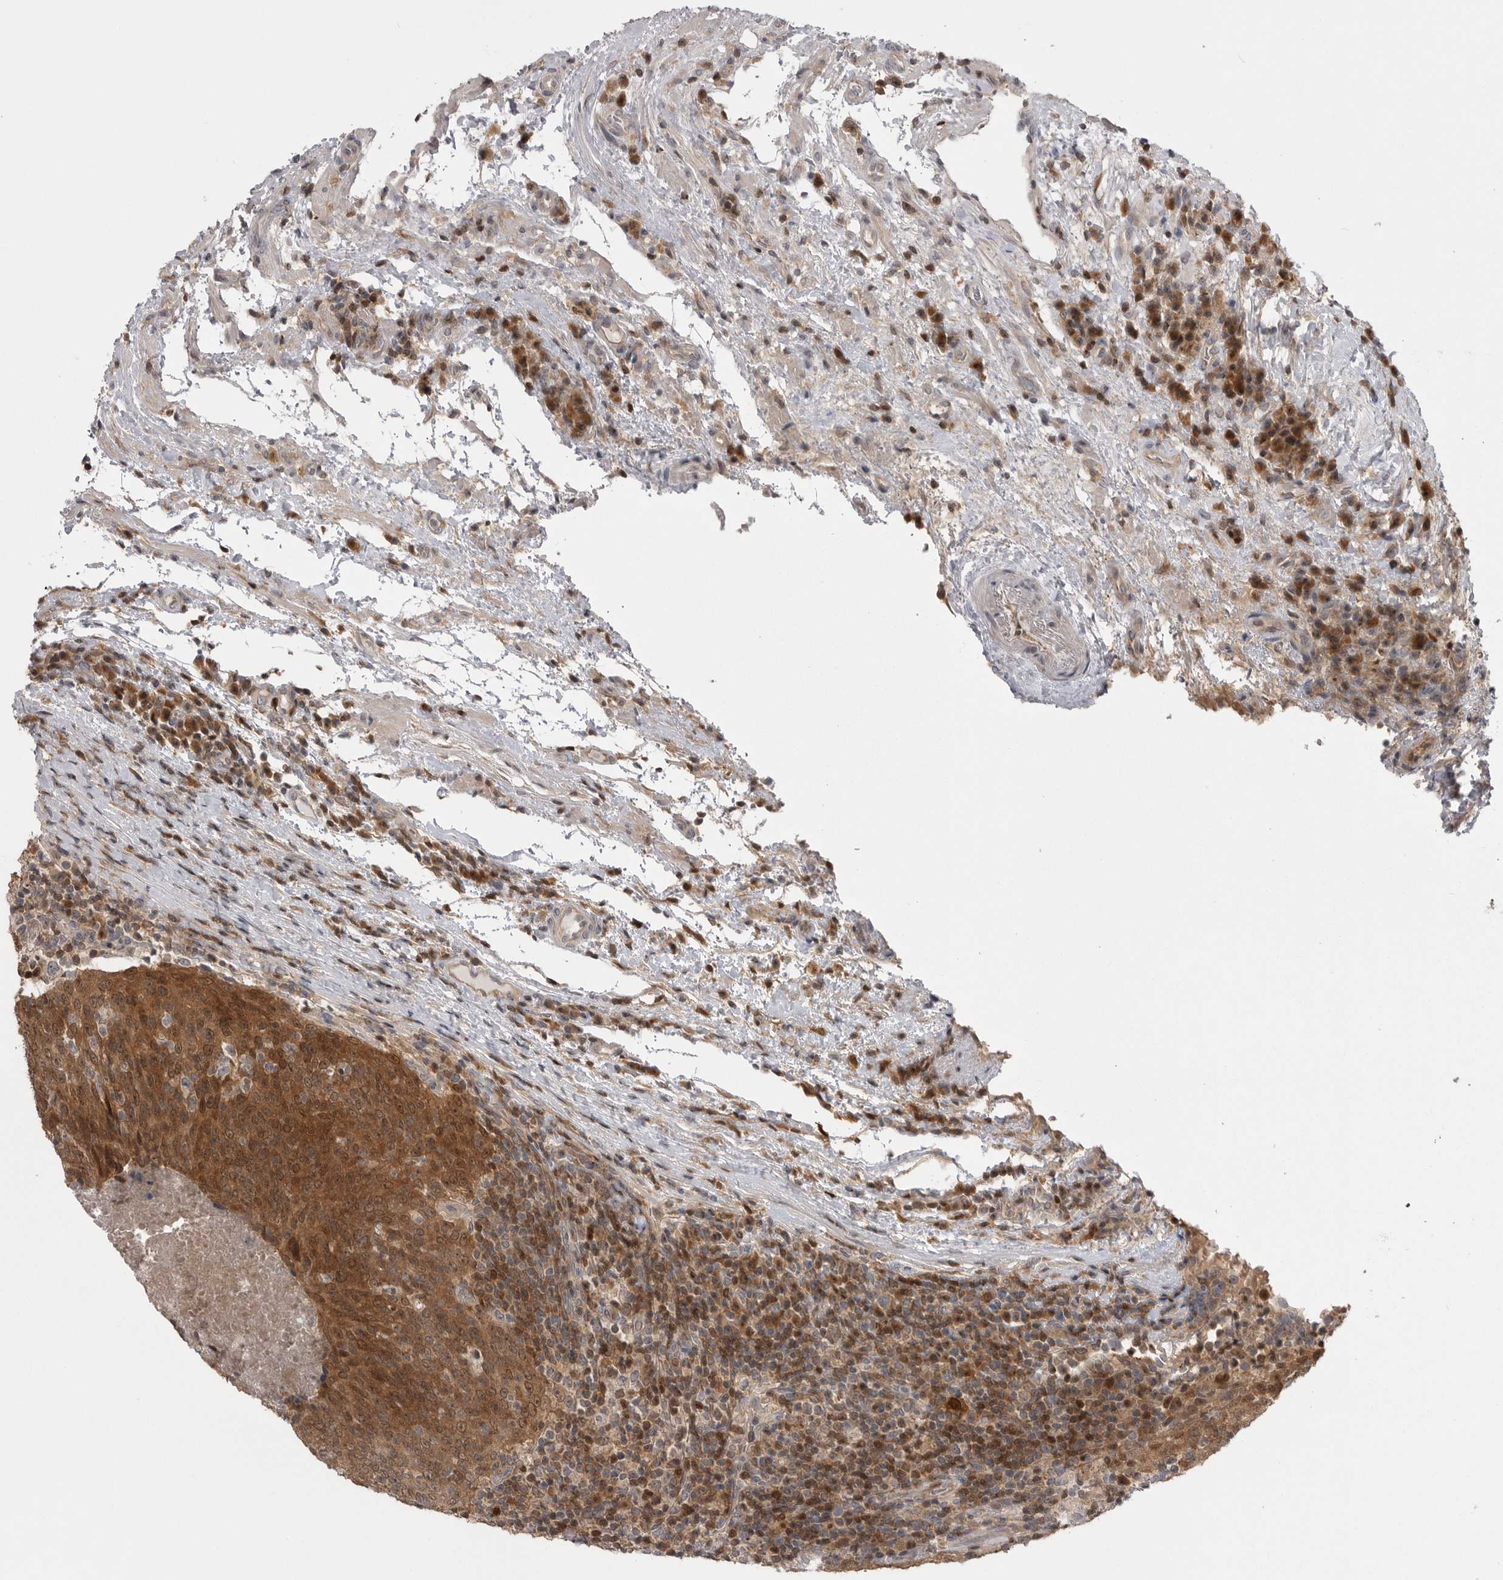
{"staining": {"intensity": "moderate", "quantity": ">75%", "location": "cytoplasmic/membranous,nuclear"}, "tissue": "head and neck cancer", "cell_type": "Tumor cells", "image_type": "cancer", "snomed": [{"axis": "morphology", "description": "Squamous cell carcinoma, NOS"}, {"axis": "morphology", "description": "Squamous cell carcinoma, metastatic, NOS"}, {"axis": "topography", "description": "Lymph node"}, {"axis": "topography", "description": "Head-Neck"}], "caption": "A micrograph of human head and neck cancer (metastatic squamous cell carcinoma) stained for a protein demonstrates moderate cytoplasmic/membranous and nuclear brown staining in tumor cells.", "gene": "MAPK13", "patient": {"sex": "male", "age": 62}}